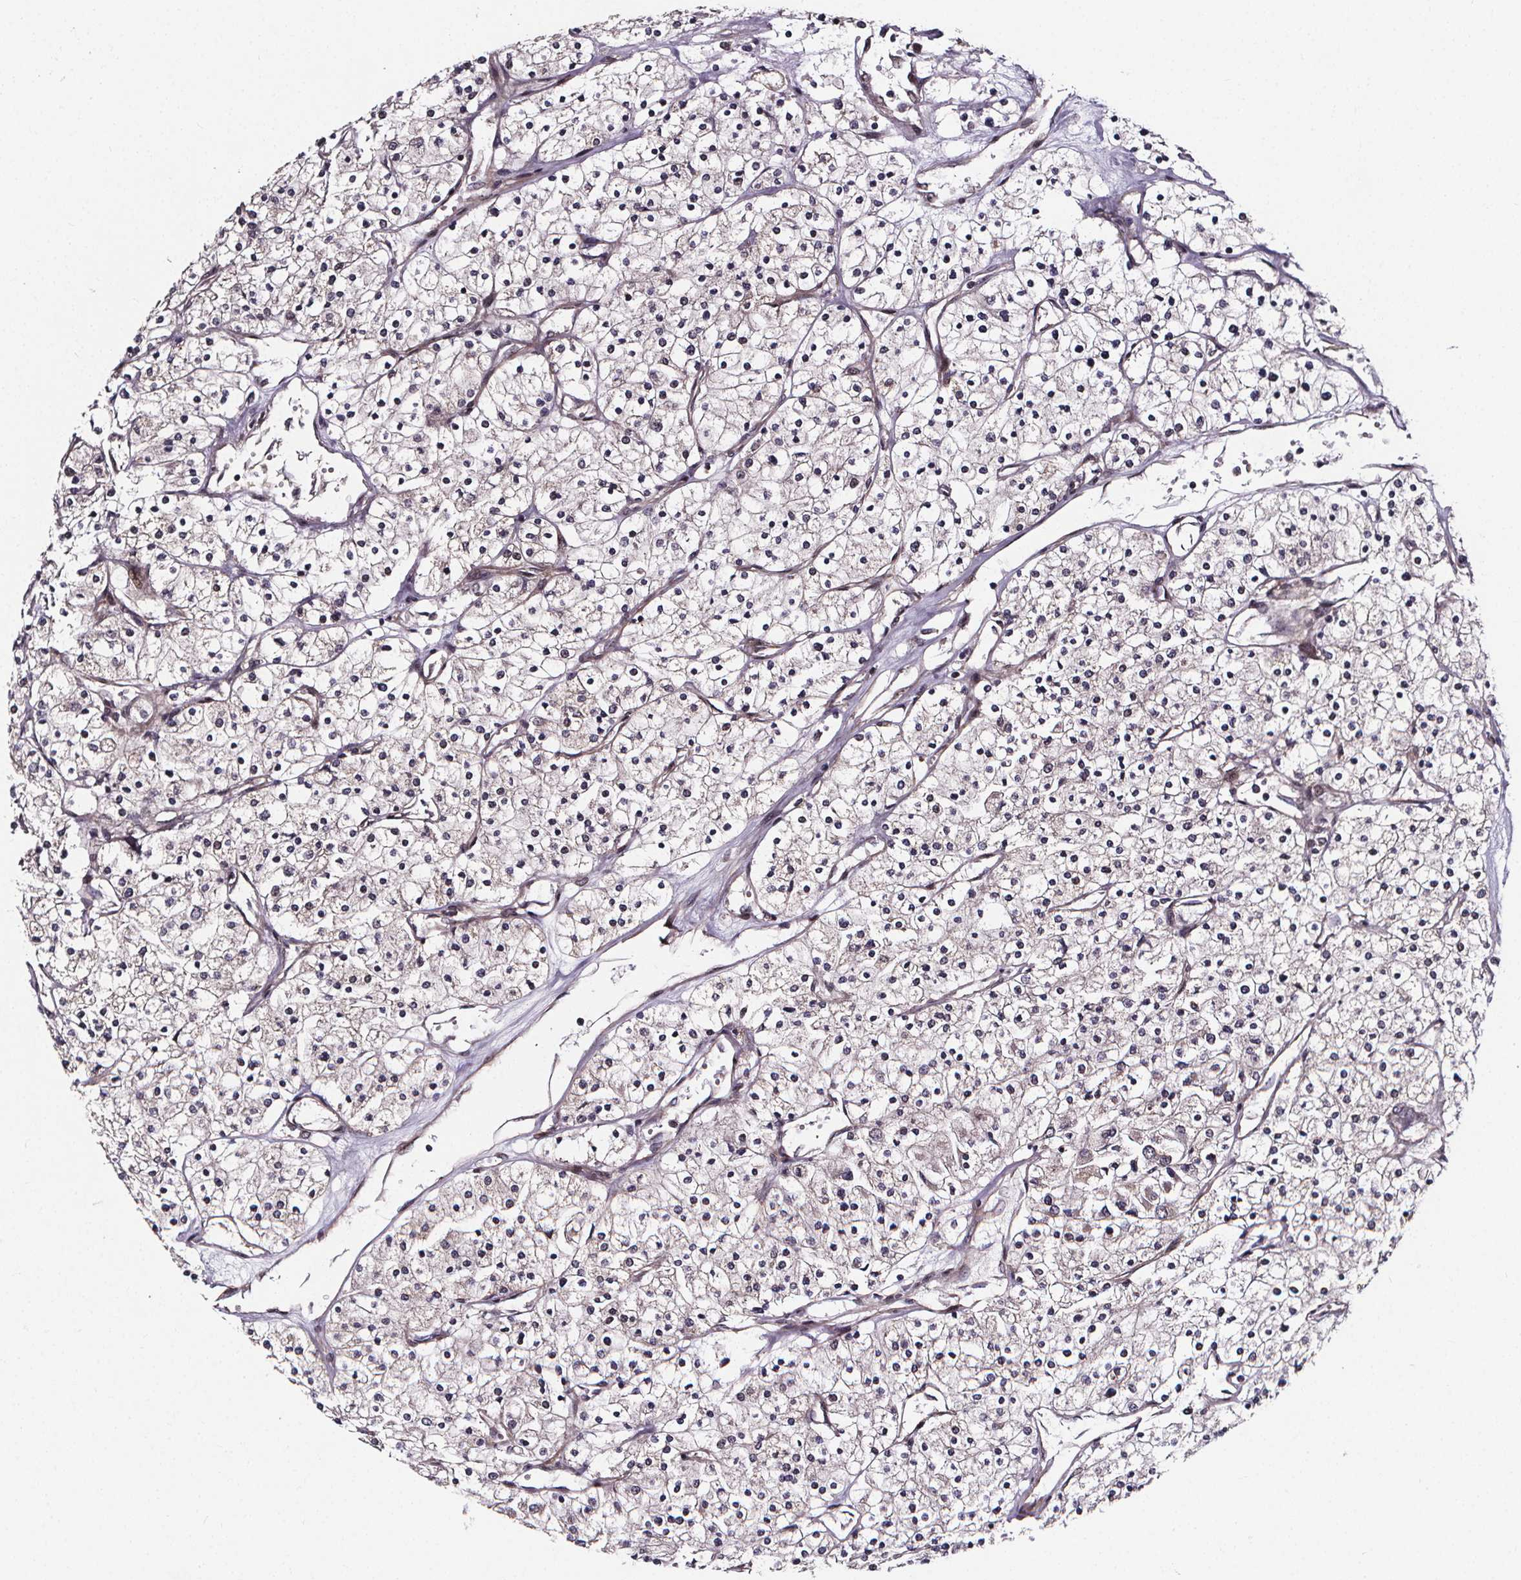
{"staining": {"intensity": "negative", "quantity": "none", "location": "none"}, "tissue": "renal cancer", "cell_type": "Tumor cells", "image_type": "cancer", "snomed": [{"axis": "morphology", "description": "Adenocarcinoma, NOS"}, {"axis": "topography", "description": "Kidney"}], "caption": "The histopathology image reveals no significant expression in tumor cells of renal cancer (adenocarcinoma). Brightfield microscopy of IHC stained with DAB (brown) and hematoxylin (blue), captured at high magnification.", "gene": "DDIT3", "patient": {"sex": "male", "age": 80}}